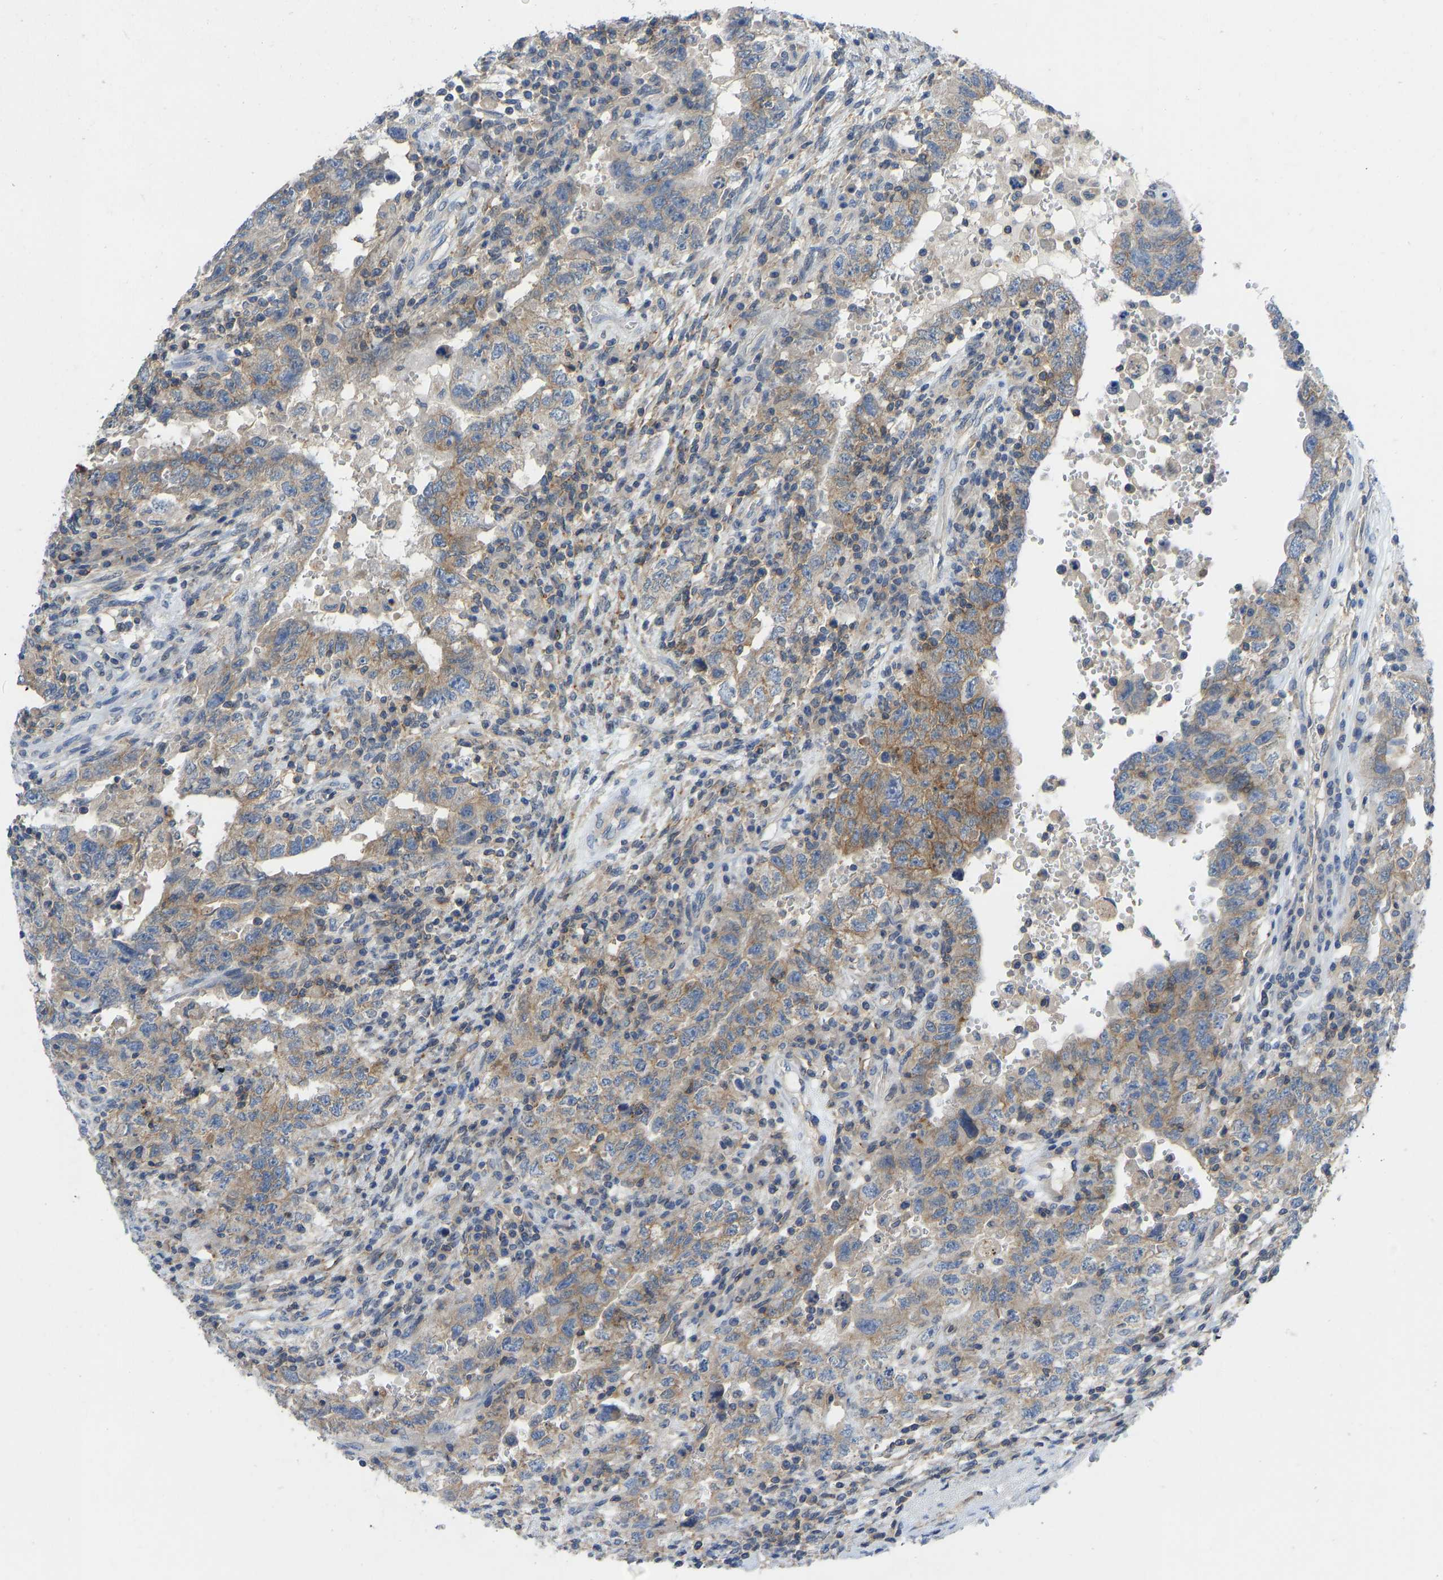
{"staining": {"intensity": "moderate", "quantity": "25%-75%", "location": "cytoplasmic/membranous"}, "tissue": "testis cancer", "cell_type": "Tumor cells", "image_type": "cancer", "snomed": [{"axis": "morphology", "description": "Carcinoma, Embryonal, NOS"}, {"axis": "topography", "description": "Testis"}], "caption": "IHC (DAB) staining of testis cancer (embryonal carcinoma) reveals moderate cytoplasmic/membranous protein expression in about 25%-75% of tumor cells. (Brightfield microscopy of DAB IHC at high magnification).", "gene": "NDRG3", "patient": {"sex": "male", "age": 26}}